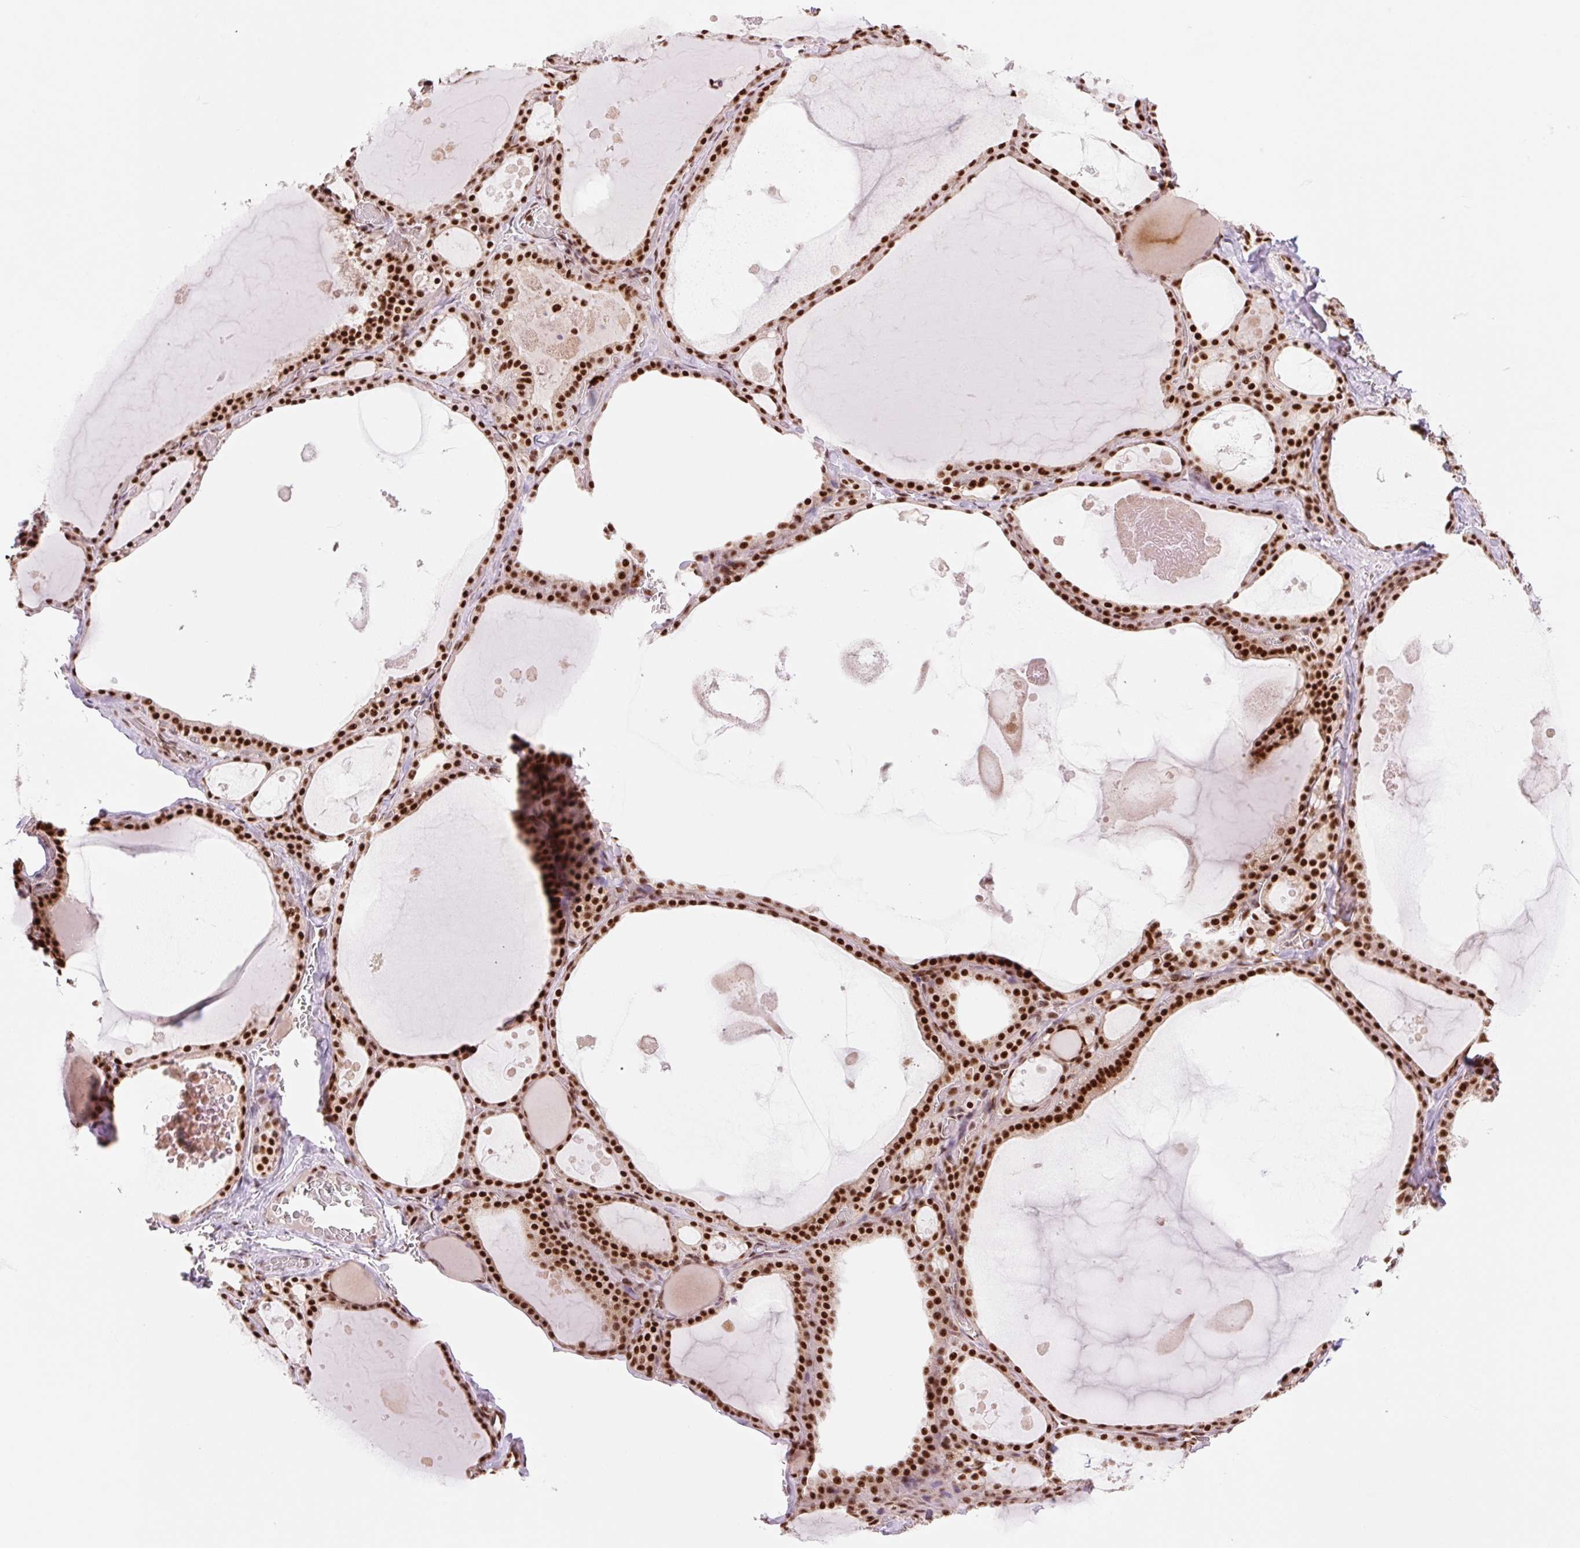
{"staining": {"intensity": "strong", "quantity": ">75%", "location": "nuclear"}, "tissue": "thyroid gland", "cell_type": "Glandular cells", "image_type": "normal", "snomed": [{"axis": "morphology", "description": "Normal tissue, NOS"}, {"axis": "topography", "description": "Thyroid gland"}], "caption": "IHC photomicrograph of benign thyroid gland: human thyroid gland stained using immunohistochemistry displays high levels of strong protein expression localized specifically in the nuclear of glandular cells, appearing as a nuclear brown color.", "gene": "PRDM11", "patient": {"sex": "male", "age": 56}}